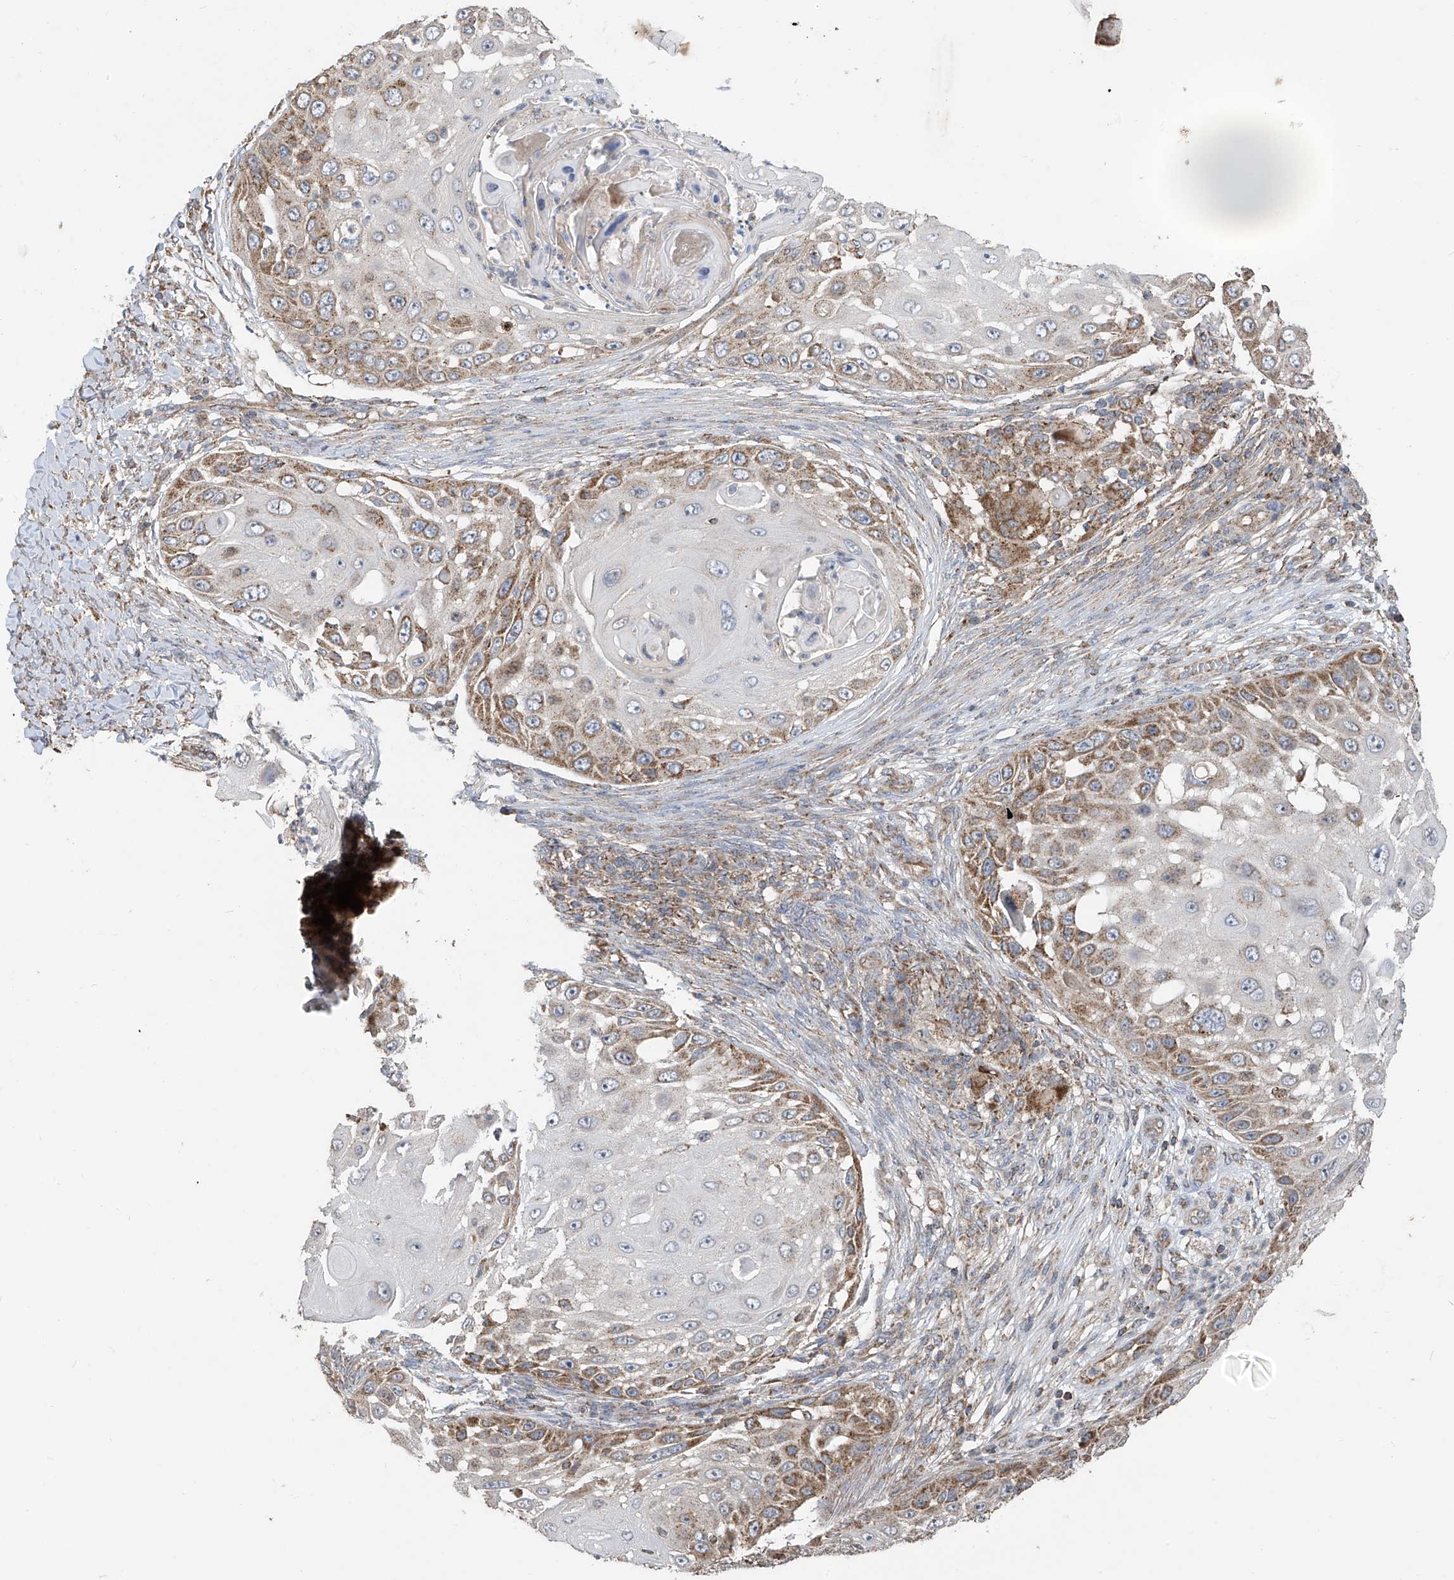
{"staining": {"intensity": "moderate", "quantity": "25%-75%", "location": "cytoplasmic/membranous"}, "tissue": "skin cancer", "cell_type": "Tumor cells", "image_type": "cancer", "snomed": [{"axis": "morphology", "description": "Squamous cell carcinoma, NOS"}, {"axis": "topography", "description": "Skin"}], "caption": "This image displays squamous cell carcinoma (skin) stained with immunohistochemistry to label a protein in brown. The cytoplasmic/membranous of tumor cells show moderate positivity for the protein. Nuclei are counter-stained blue.", "gene": "UQCC1", "patient": {"sex": "female", "age": 44}}